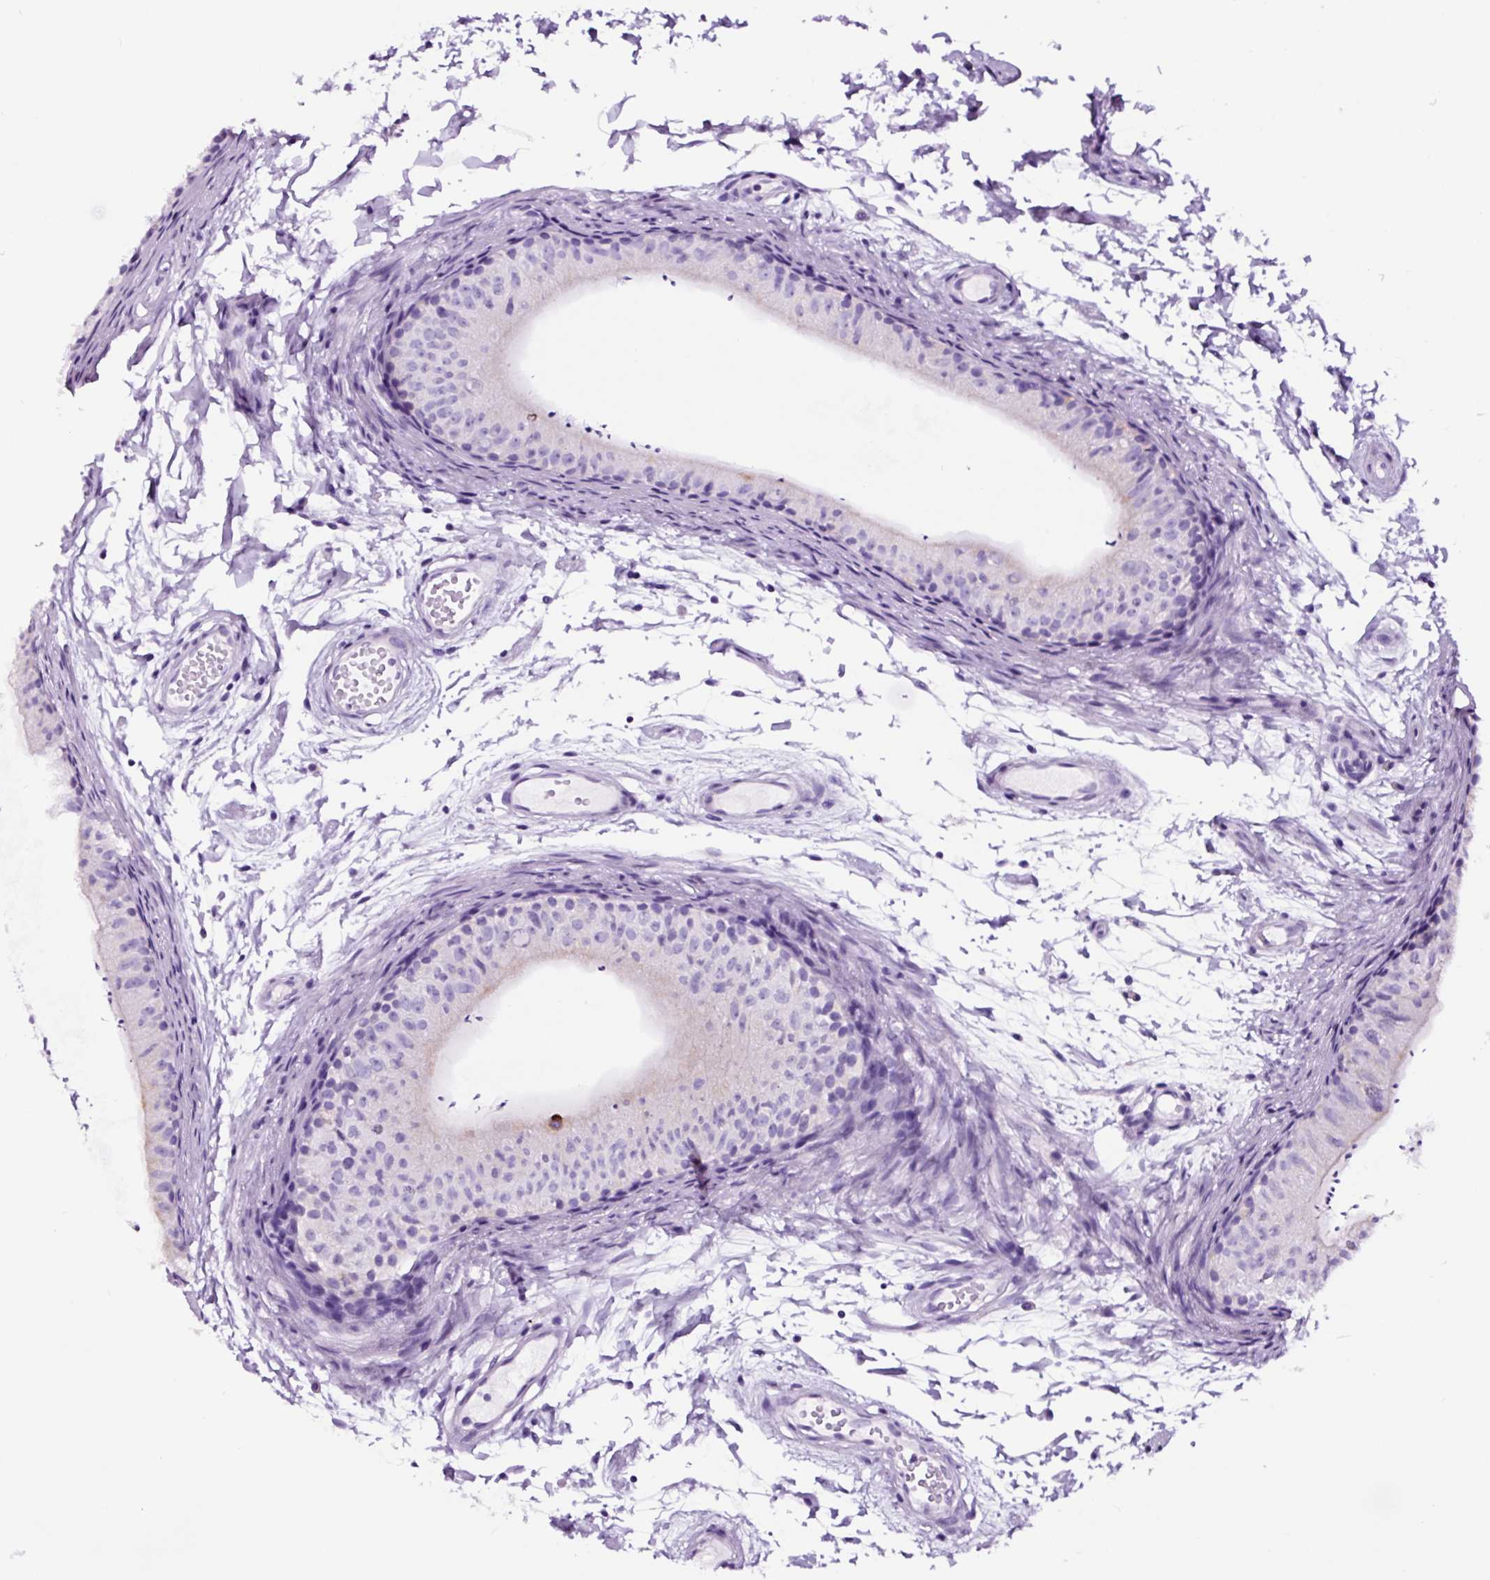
{"staining": {"intensity": "negative", "quantity": "none", "location": "none"}, "tissue": "epididymis", "cell_type": "Glandular cells", "image_type": "normal", "snomed": [{"axis": "morphology", "description": "Normal tissue, NOS"}, {"axis": "topography", "description": "Epididymis"}], "caption": "Glandular cells show no significant positivity in benign epididymis. Brightfield microscopy of IHC stained with DAB (3,3'-diaminobenzidine) (brown) and hematoxylin (blue), captured at high magnification.", "gene": "FBXL7", "patient": {"sex": "male", "age": 50}}